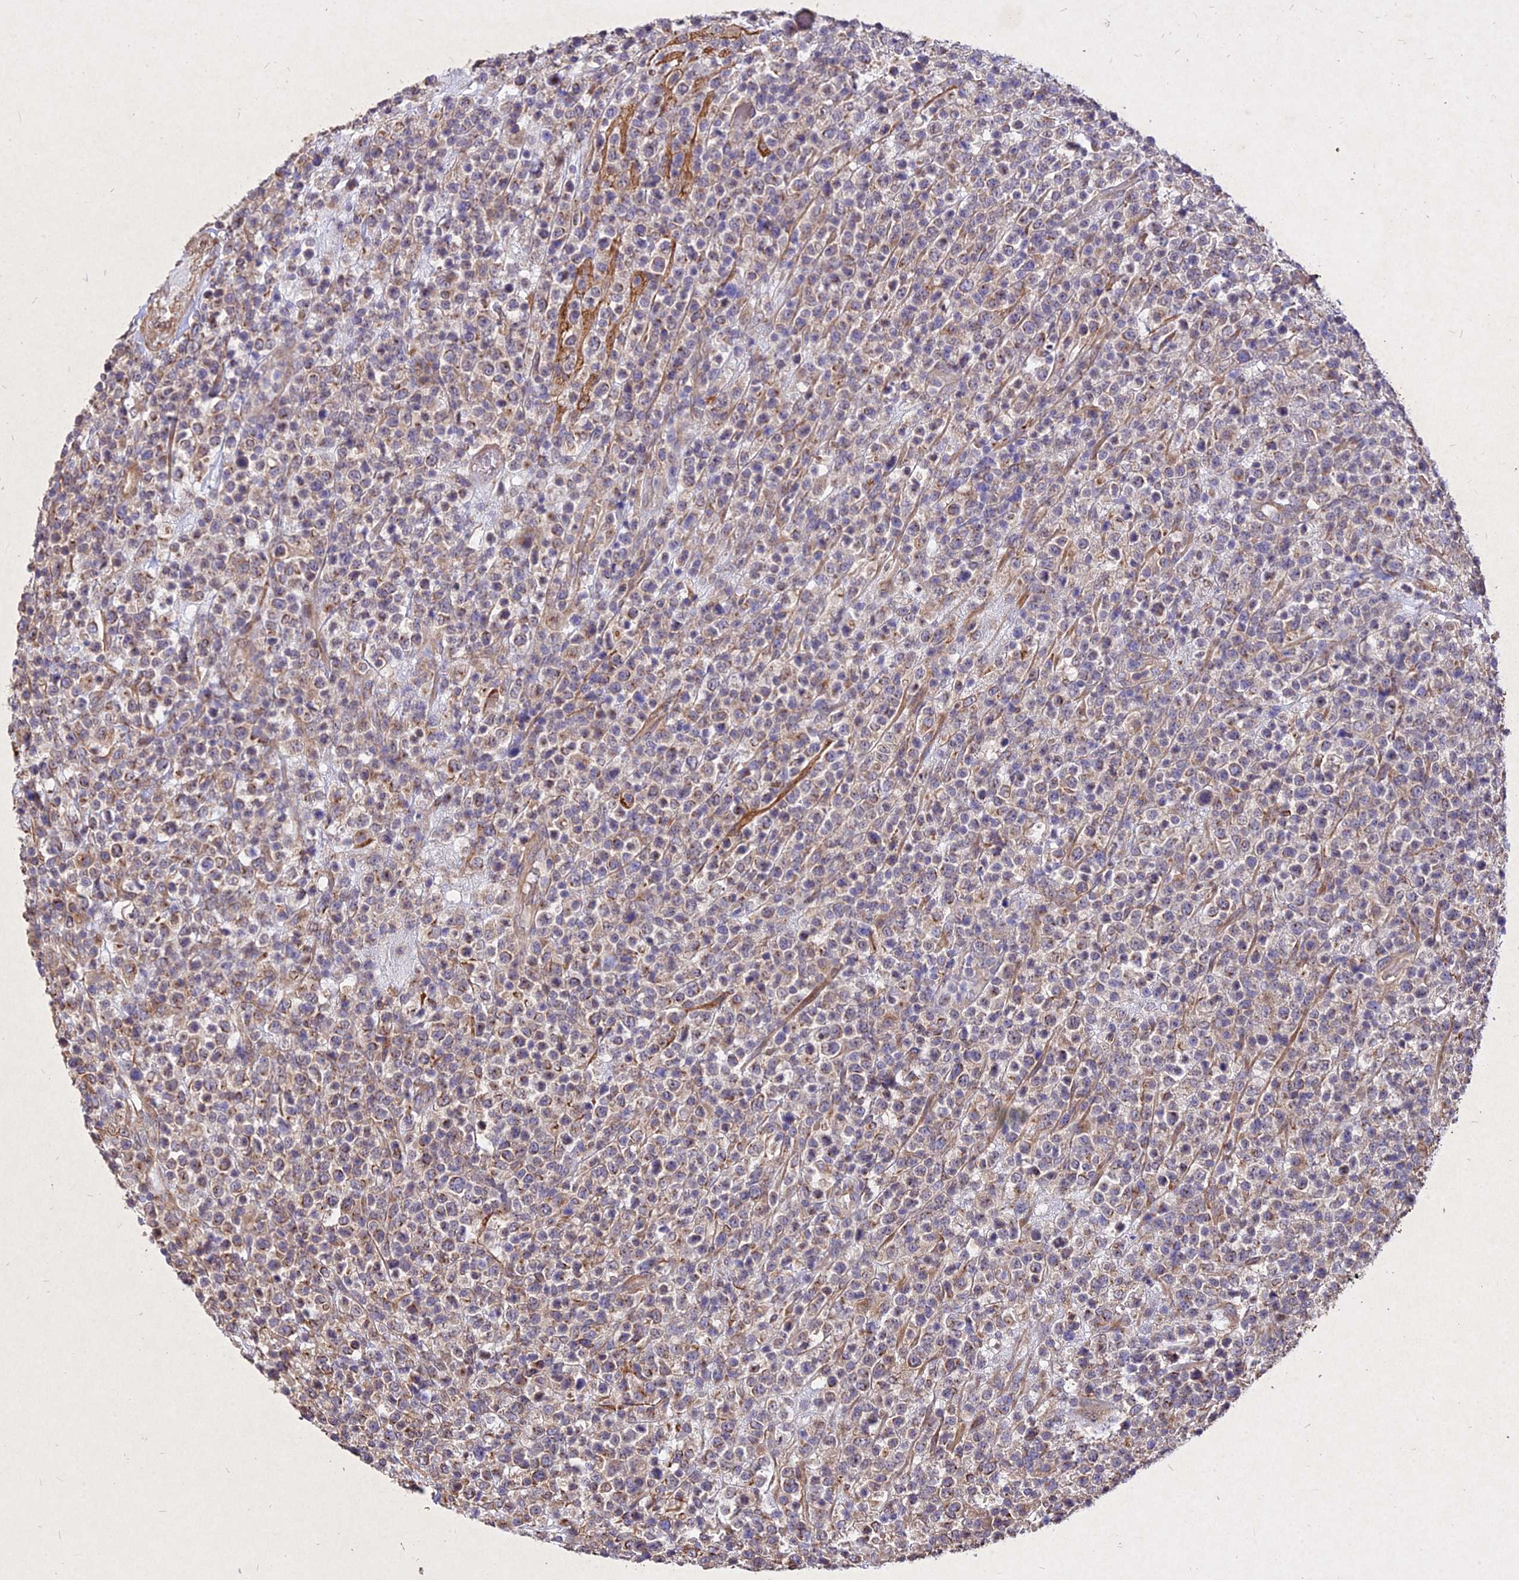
{"staining": {"intensity": "moderate", "quantity": "<25%", "location": "cytoplasmic/membranous"}, "tissue": "lymphoma", "cell_type": "Tumor cells", "image_type": "cancer", "snomed": [{"axis": "morphology", "description": "Malignant lymphoma, non-Hodgkin's type, High grade"}, {"axis": "topography", "description": "Colon"}], "caption": "The immunohistochemical stain highlights moderate cytoplasmic/membranous positivity in tumor cells of malignant lymphoma, non-Hodgkin's type (high-grade) tissue.", "gene": "SKA1", "patient": {"sex": "female", "age": 53}}